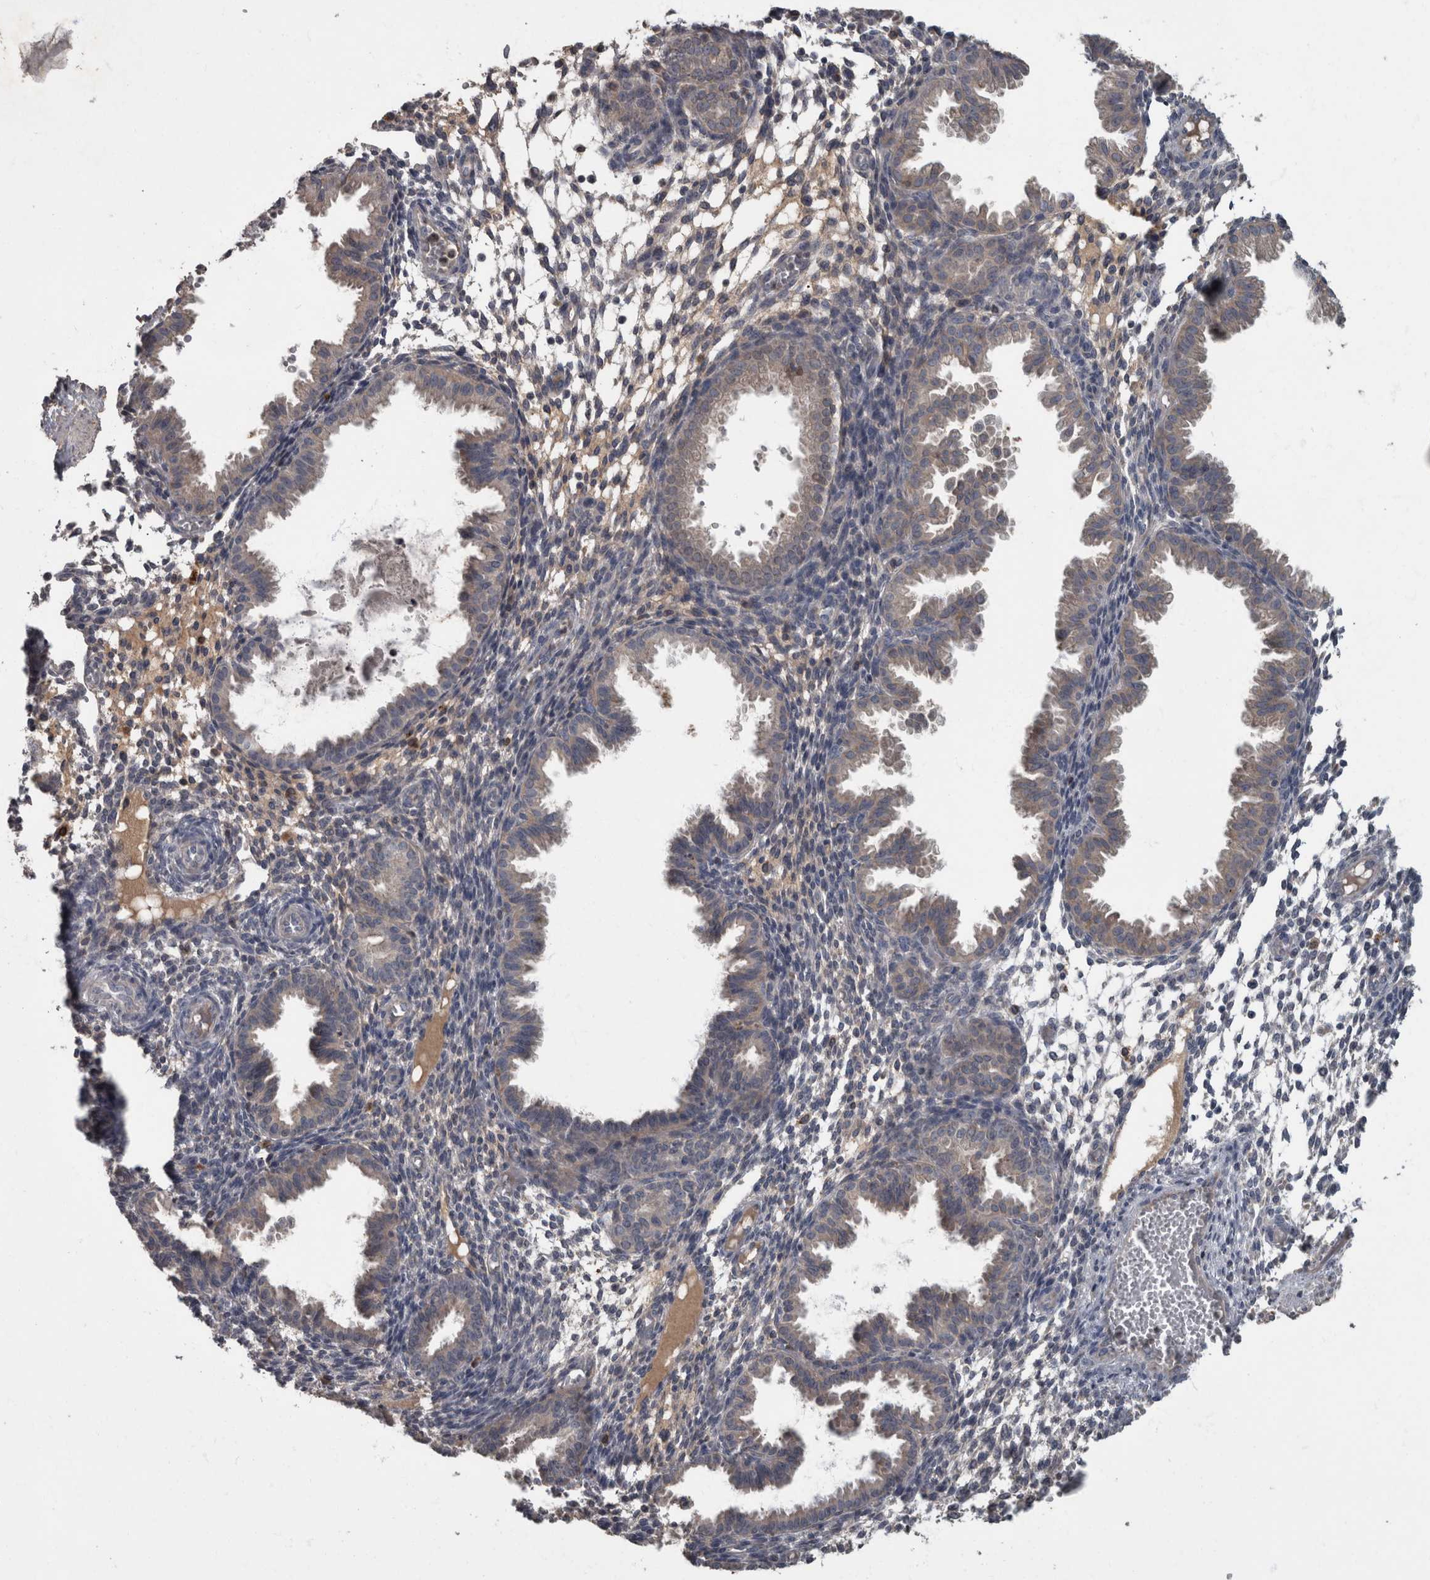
{"staining": {"intensity": "weak", "quantity": "<25%", "location": "cytoplasmic/membranous"}, "tissue": "endometrium", "cell_type": "Cells in endometrial stroma", "image_type": "normal", "snomed": [{"axis": "morphology", "description": "Normal tissue, NOS"}, {"axis": "topography", "description": "Endometrium"}], "caption": "Human endometrium stained for a protein using immunohistochemistry displays no positivity in cells in endometrial stroma.", "gene": "PPP1R3C", "patient": {"sex": "female", "age": 33}}